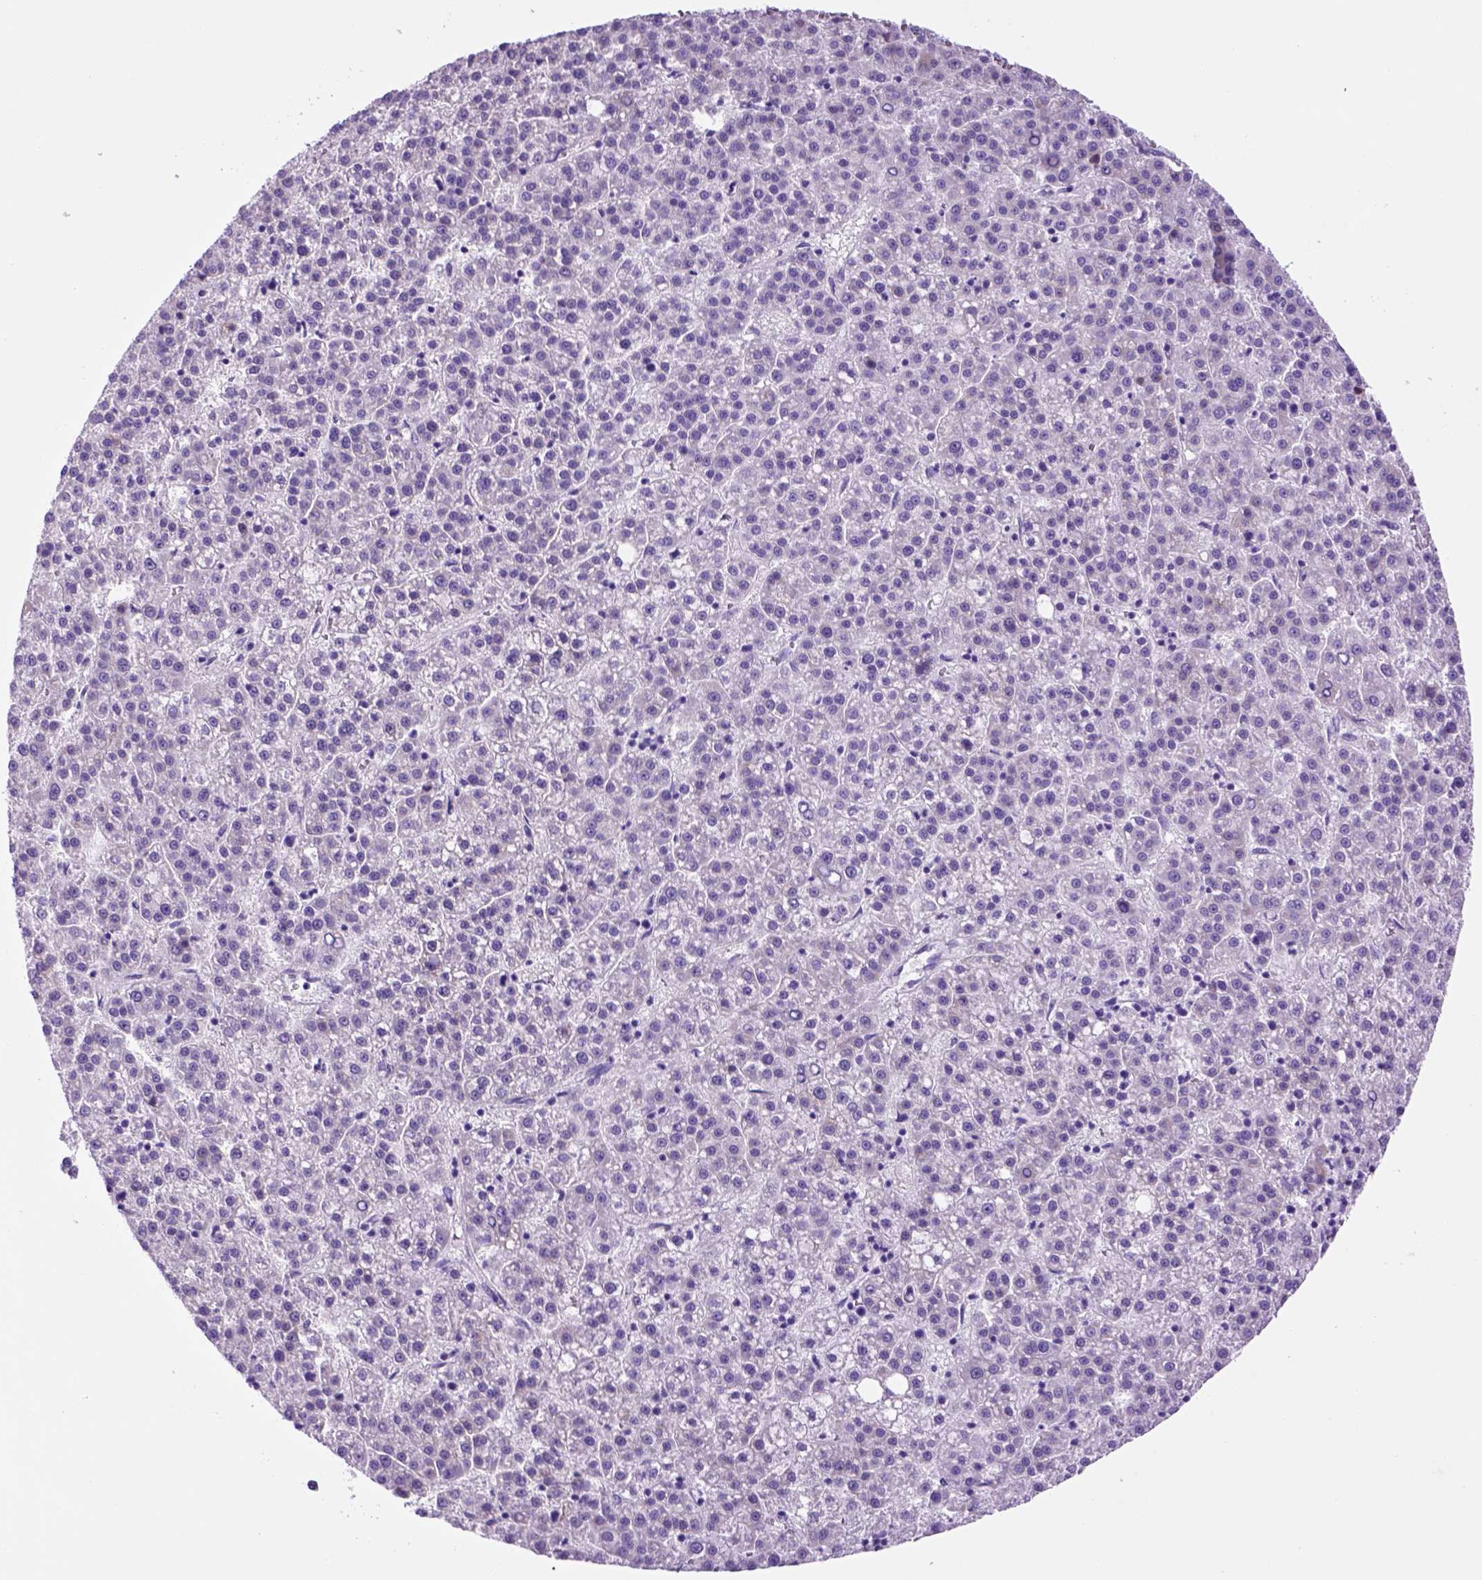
{"staining": {"intensity": "negative", "quantity": "none", "location": "none"}, "tissue": "liver cancer", "cell_type": "Tumor cells", "image_type": "cancer", "snomed": [{"axis": "morphology", "description": "Carcinoma, Hepatocellular, NOS"}, {"axis": "topography", "description": "Liver"}], "caption": "There is no significant positivity in tumor cells of hepatocellular carcinoma (liver).", "gene": "HHIPL2", "patient": {"sex": "female", "age": 58}}